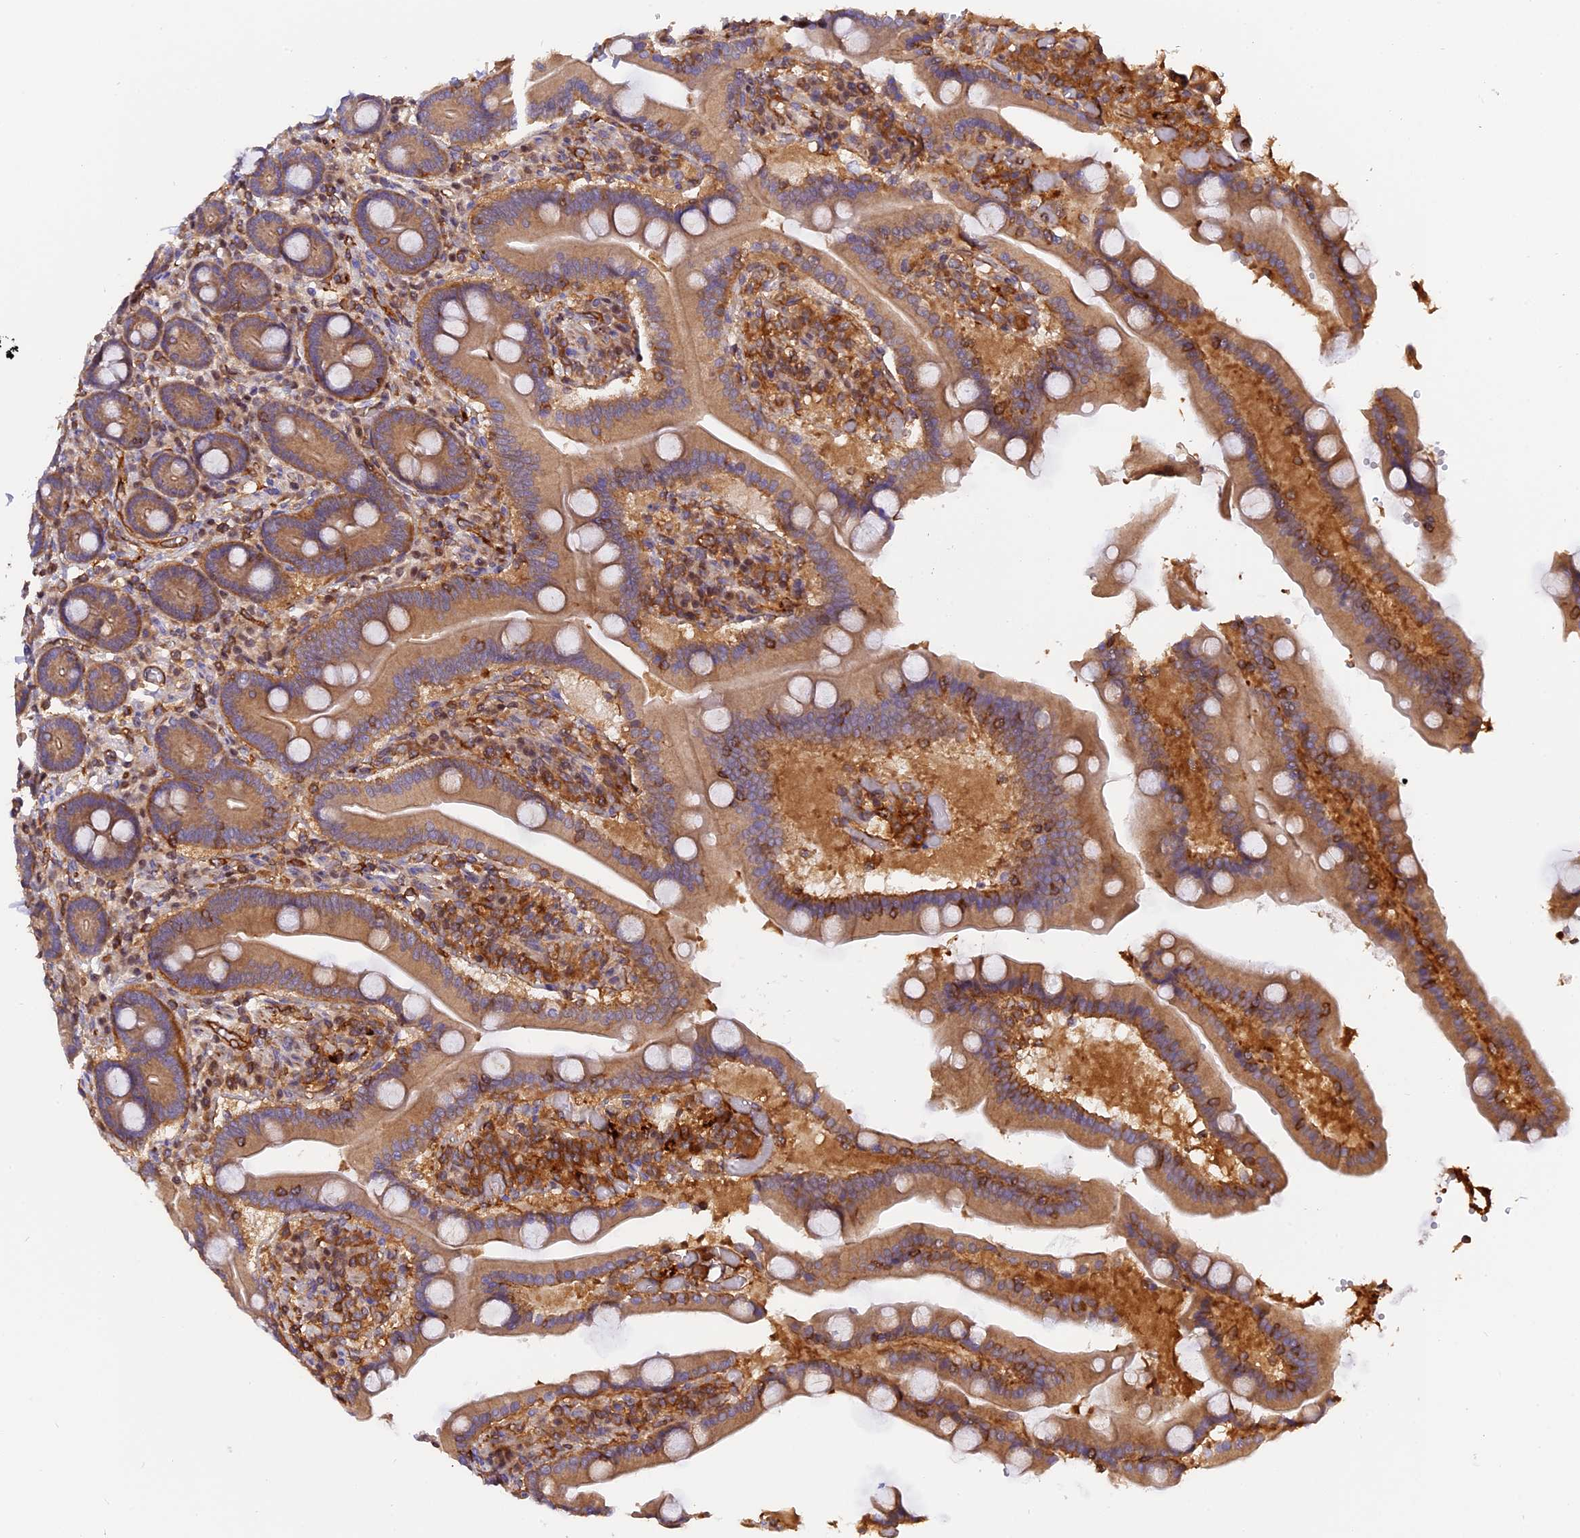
{"staining": {"intensity": "moderate", "quantity": ">75%", "location": "cytoplasmic/membranous"}, "tissue": "duodenum", "cell_type": "Glandular cells", "image_type": "normal", "snomed": [{"axis": "morphology", "description": "Normal tissue, NOS"}, {"axis": "topography", "description": "Duodenum"}], "caption": "Immunohistochemical staining of unremarkable duodenum reveals medium levels of moderate cytoplasmic/membranous expression in approximately >75% of glandular cells.", "gene": "C5orf22", "patient": {"sex": "female", "age": 62}}